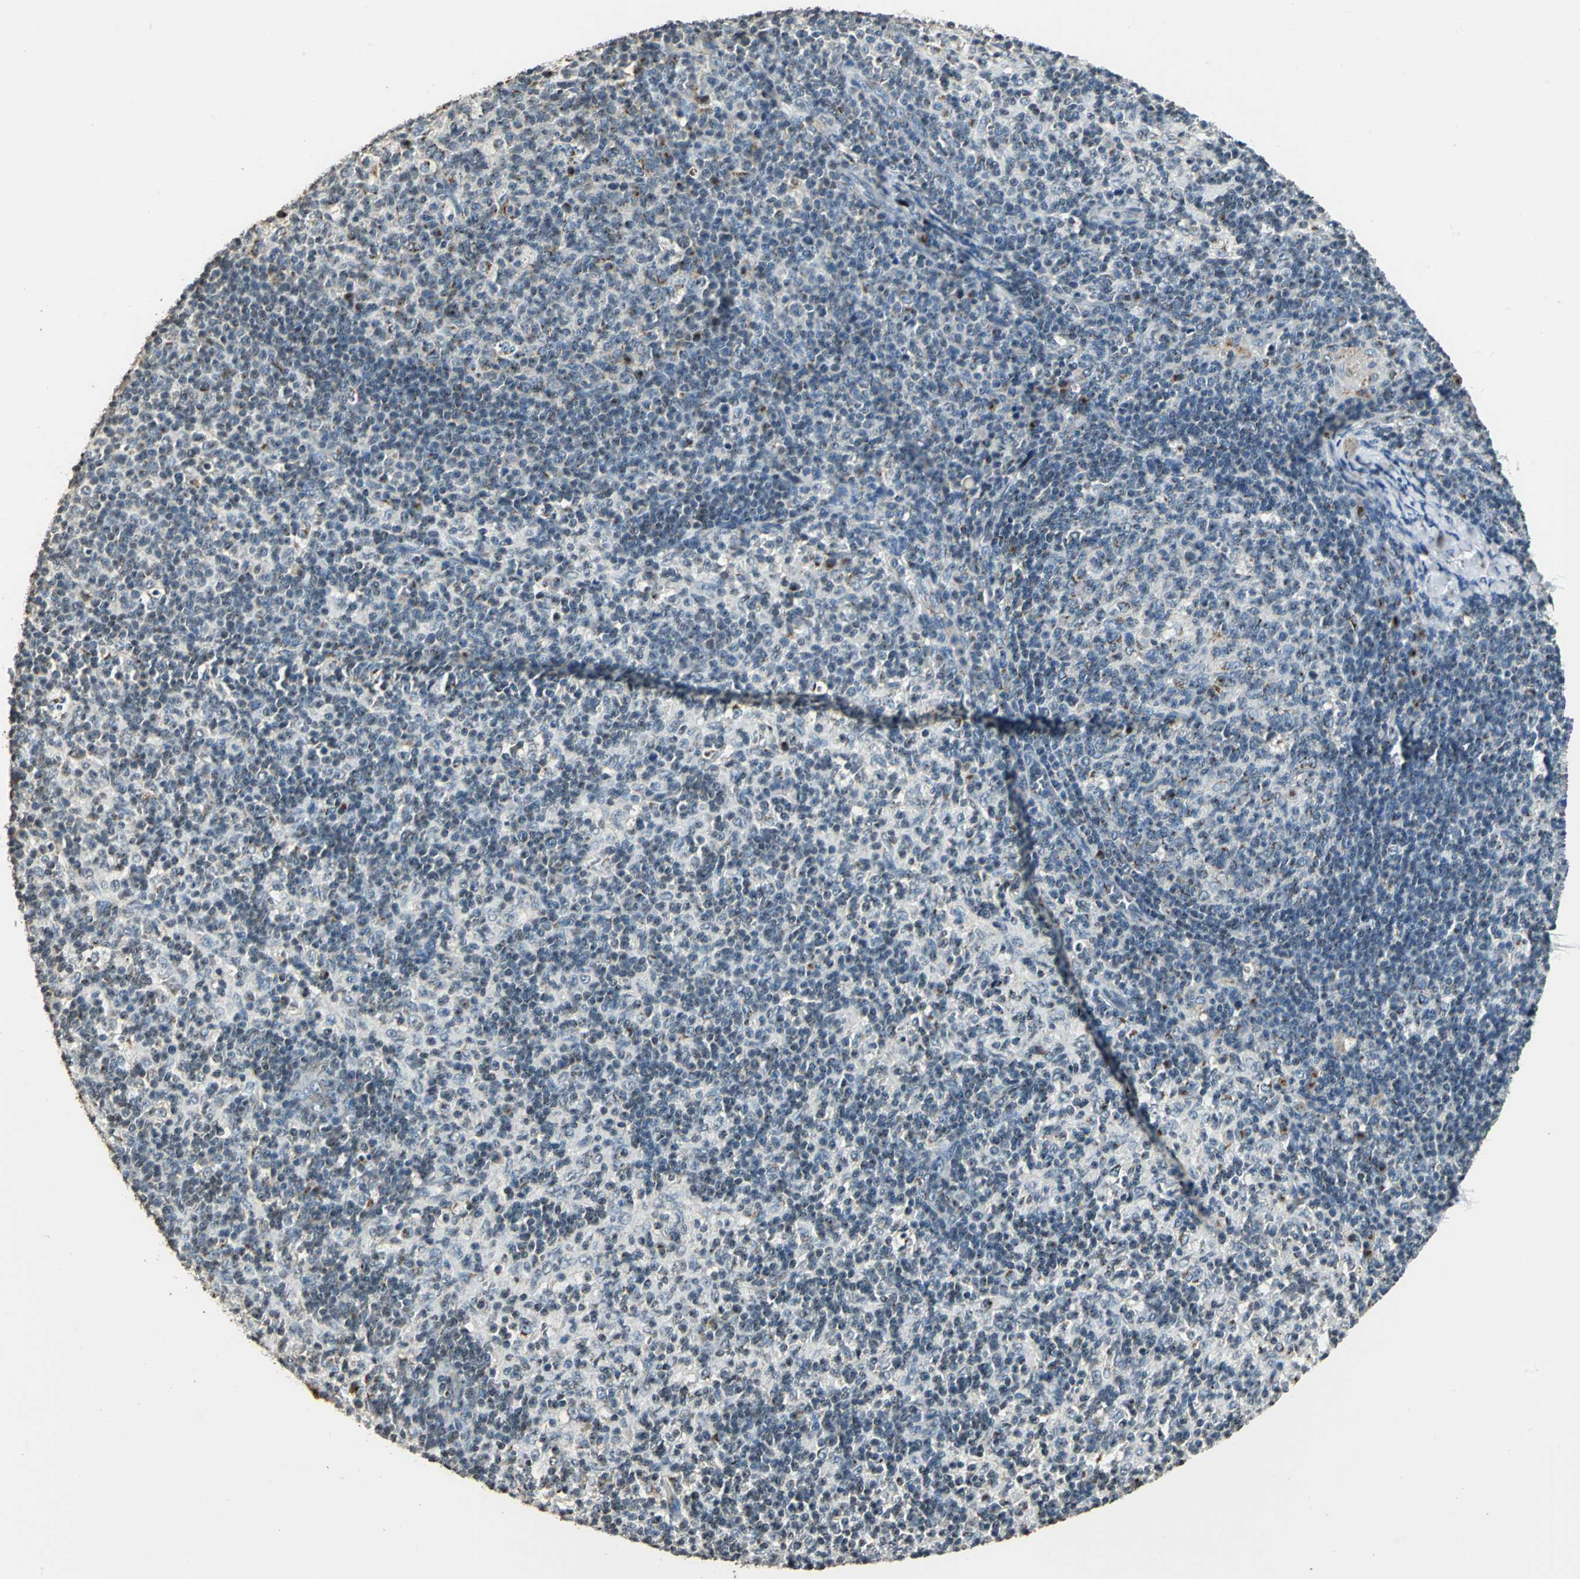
{"staining": {"intensity": "strong", "quantity": "<25%", "location": "cytoplasmic/membranous"}, "tissue": "lymph node", "cell_type": "Germinal center cells", "image_type": "normal", "snomed": [{"axis": "morphology", "description": "Normal tissue, NOS"}, {"axis": "morphology", "description": "Inflammation, NOS"}, {"axis": "topography", "description": "Lymph node"}], "caption": "Lymph node stained with immunohistochemistry (IHC) exhibits strong cytoplasmic/membranous positivity in approximately <25% of germinal center cells. The staining is performed using DAB (3,3'-diaminobenzidine) brown chromogen to label protein expression. The nuclei are counter-stained blue using hematoxylin.", "gene": "TMEM115", "patient": {"sex": "male", "age": 55}}